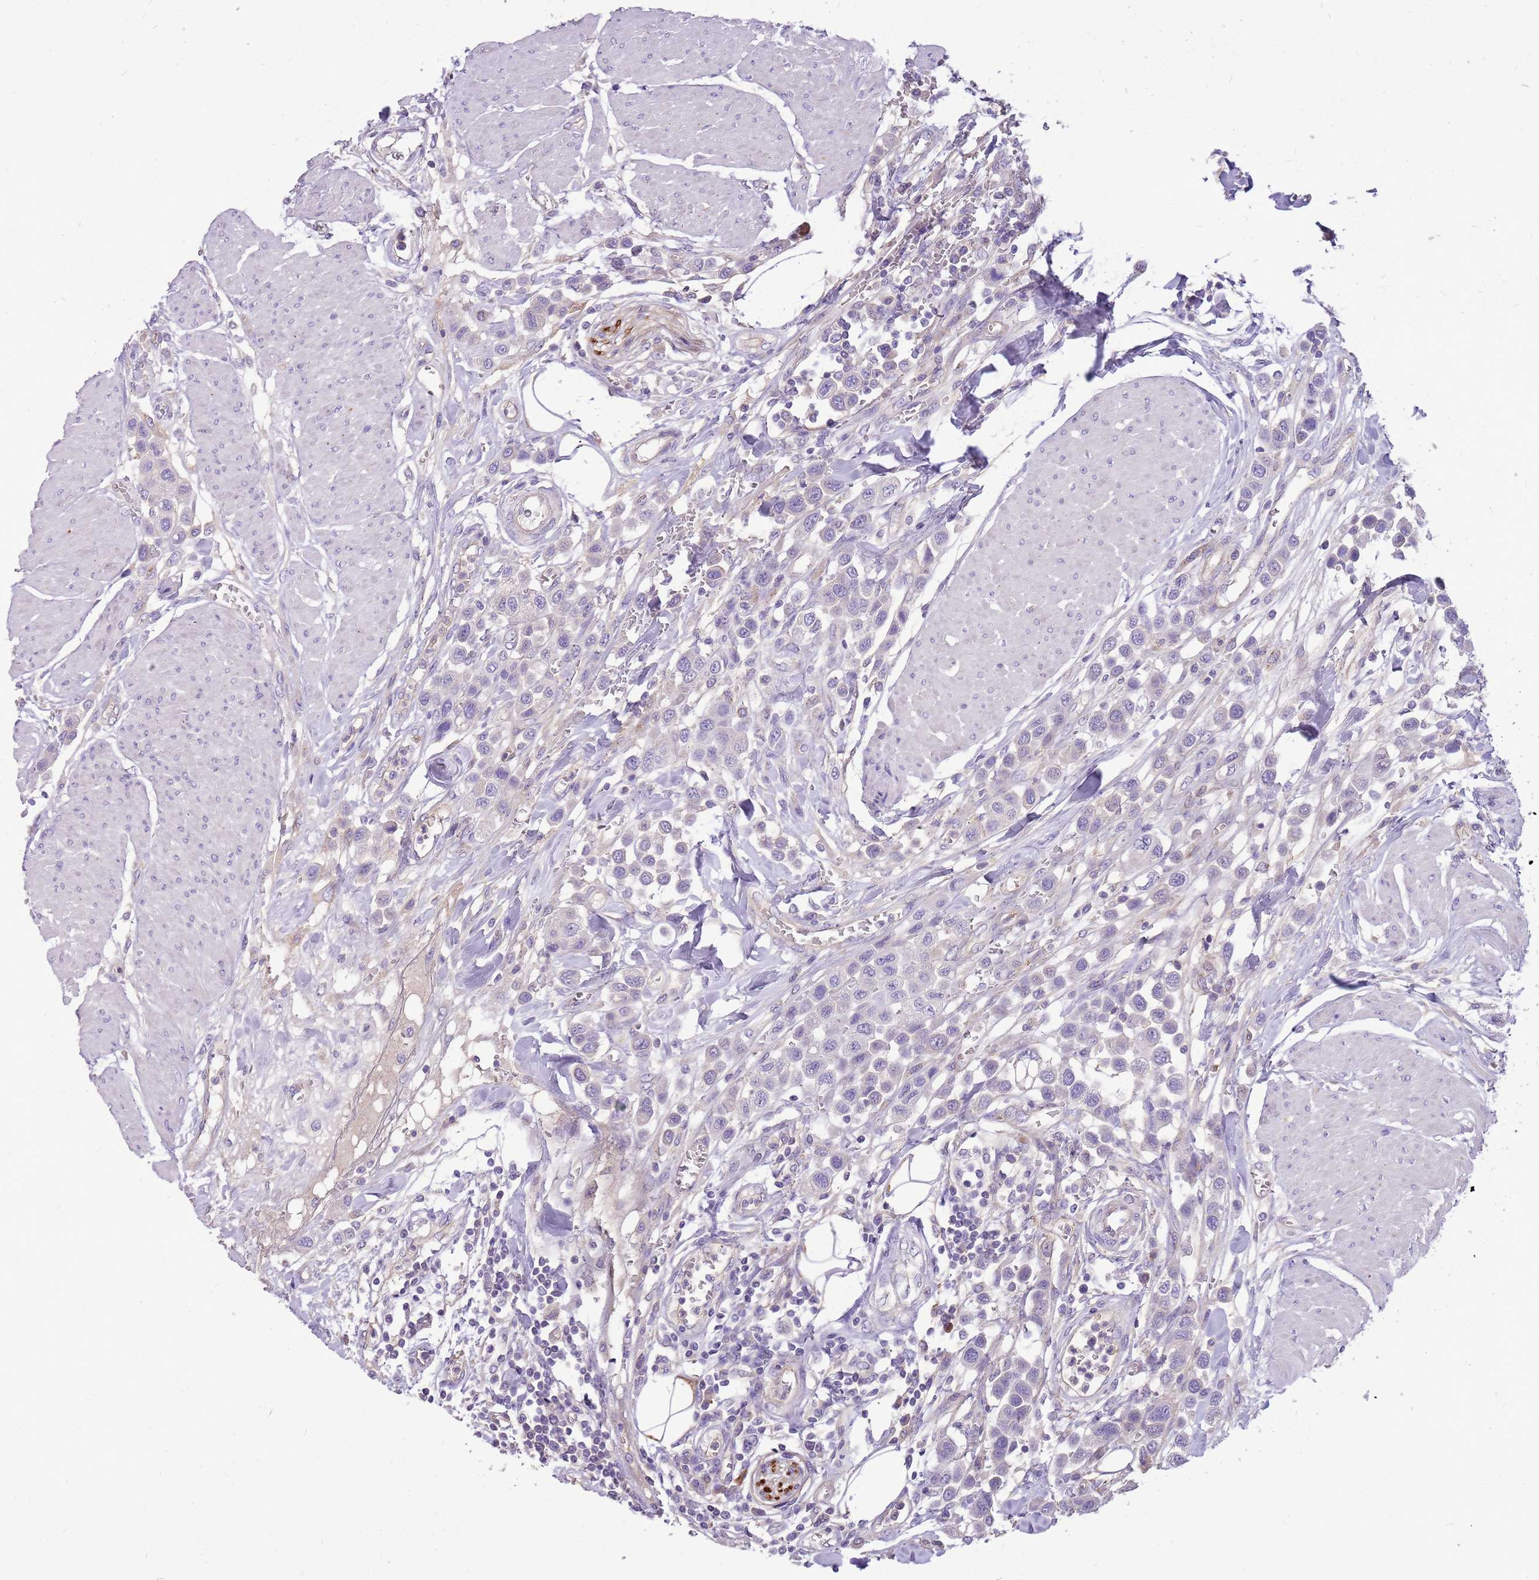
{"staining": {"intensity": "negative", "quantity": "none", "location": "none"}, "tissue": "urothelial cancer", "cell_type": "Tumor cells", "image_type": "cancer", "snomed": [{"axis": "morphology", "description": "Urothelial carcinoma, High grade"}, {"axis": "topography", "description": "Urinary bladder"}], "caption": "An immunohistochemistry micrograph of urothelial cancer is shown. There is no staining in tumor cells of urothelial cancer.", "gene": "NTN4", "patient": {"sex": "male", "age": 50}}